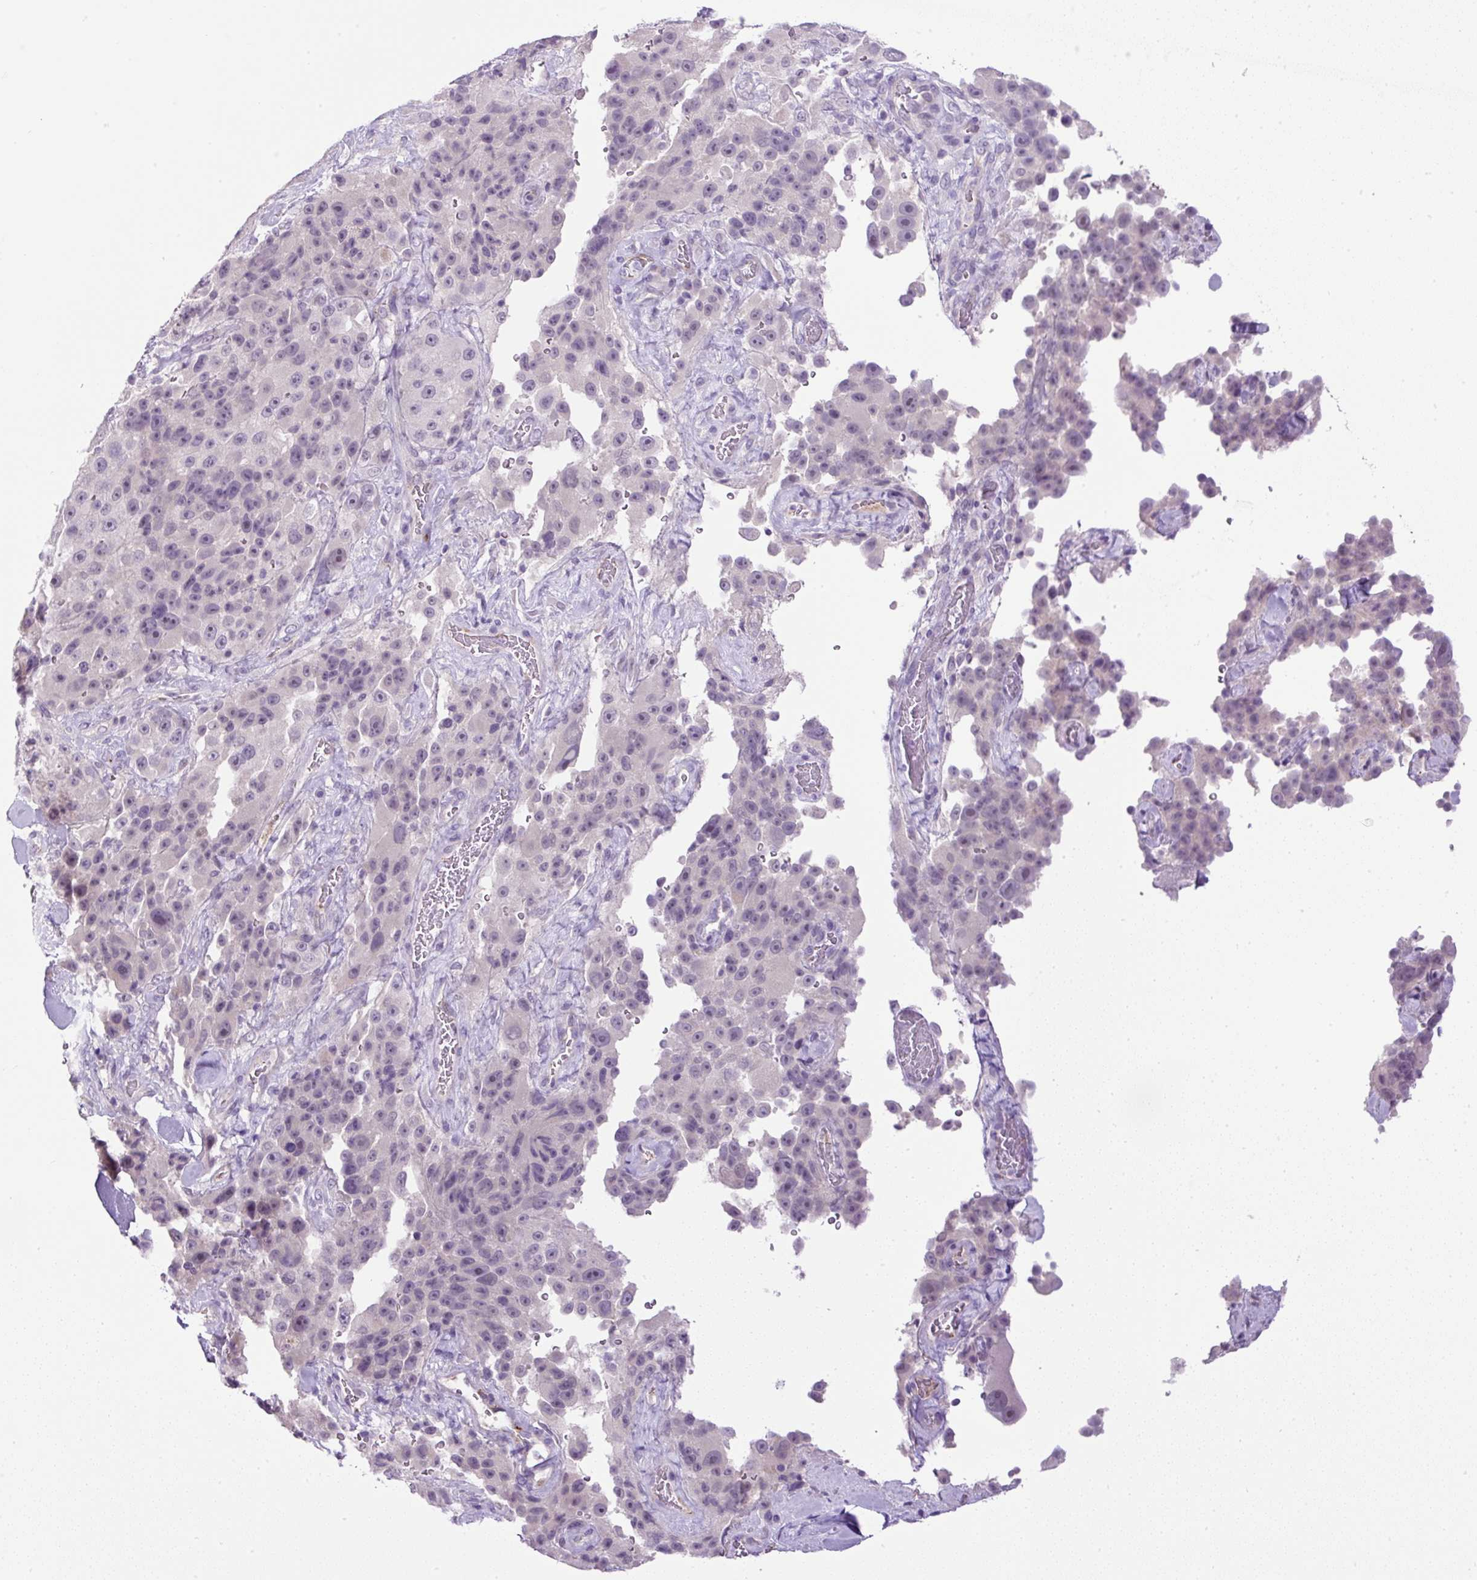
{"staining": {"intensity": "negative", "quantity": "none", "location": "none"}, "tissue": "melanoma", "cell_type": "Tumor cells", "image_type": "cancer", "snomed": [{"axis": "morphology", "description": "Malignant melanoma, Metastatic site"}, {"axis": "topography", "description": "Lymph node"}], "caption": "IHC photomicrograph of malignant melanoma (metastatic site) stained for a protein (brown), which reveals no positivity in tumor cells. (Brightfield microscopy of DAB IHC at high magnification).", "gene": "LEFTY2", "patient": {"sex": "male", "age": 62}}